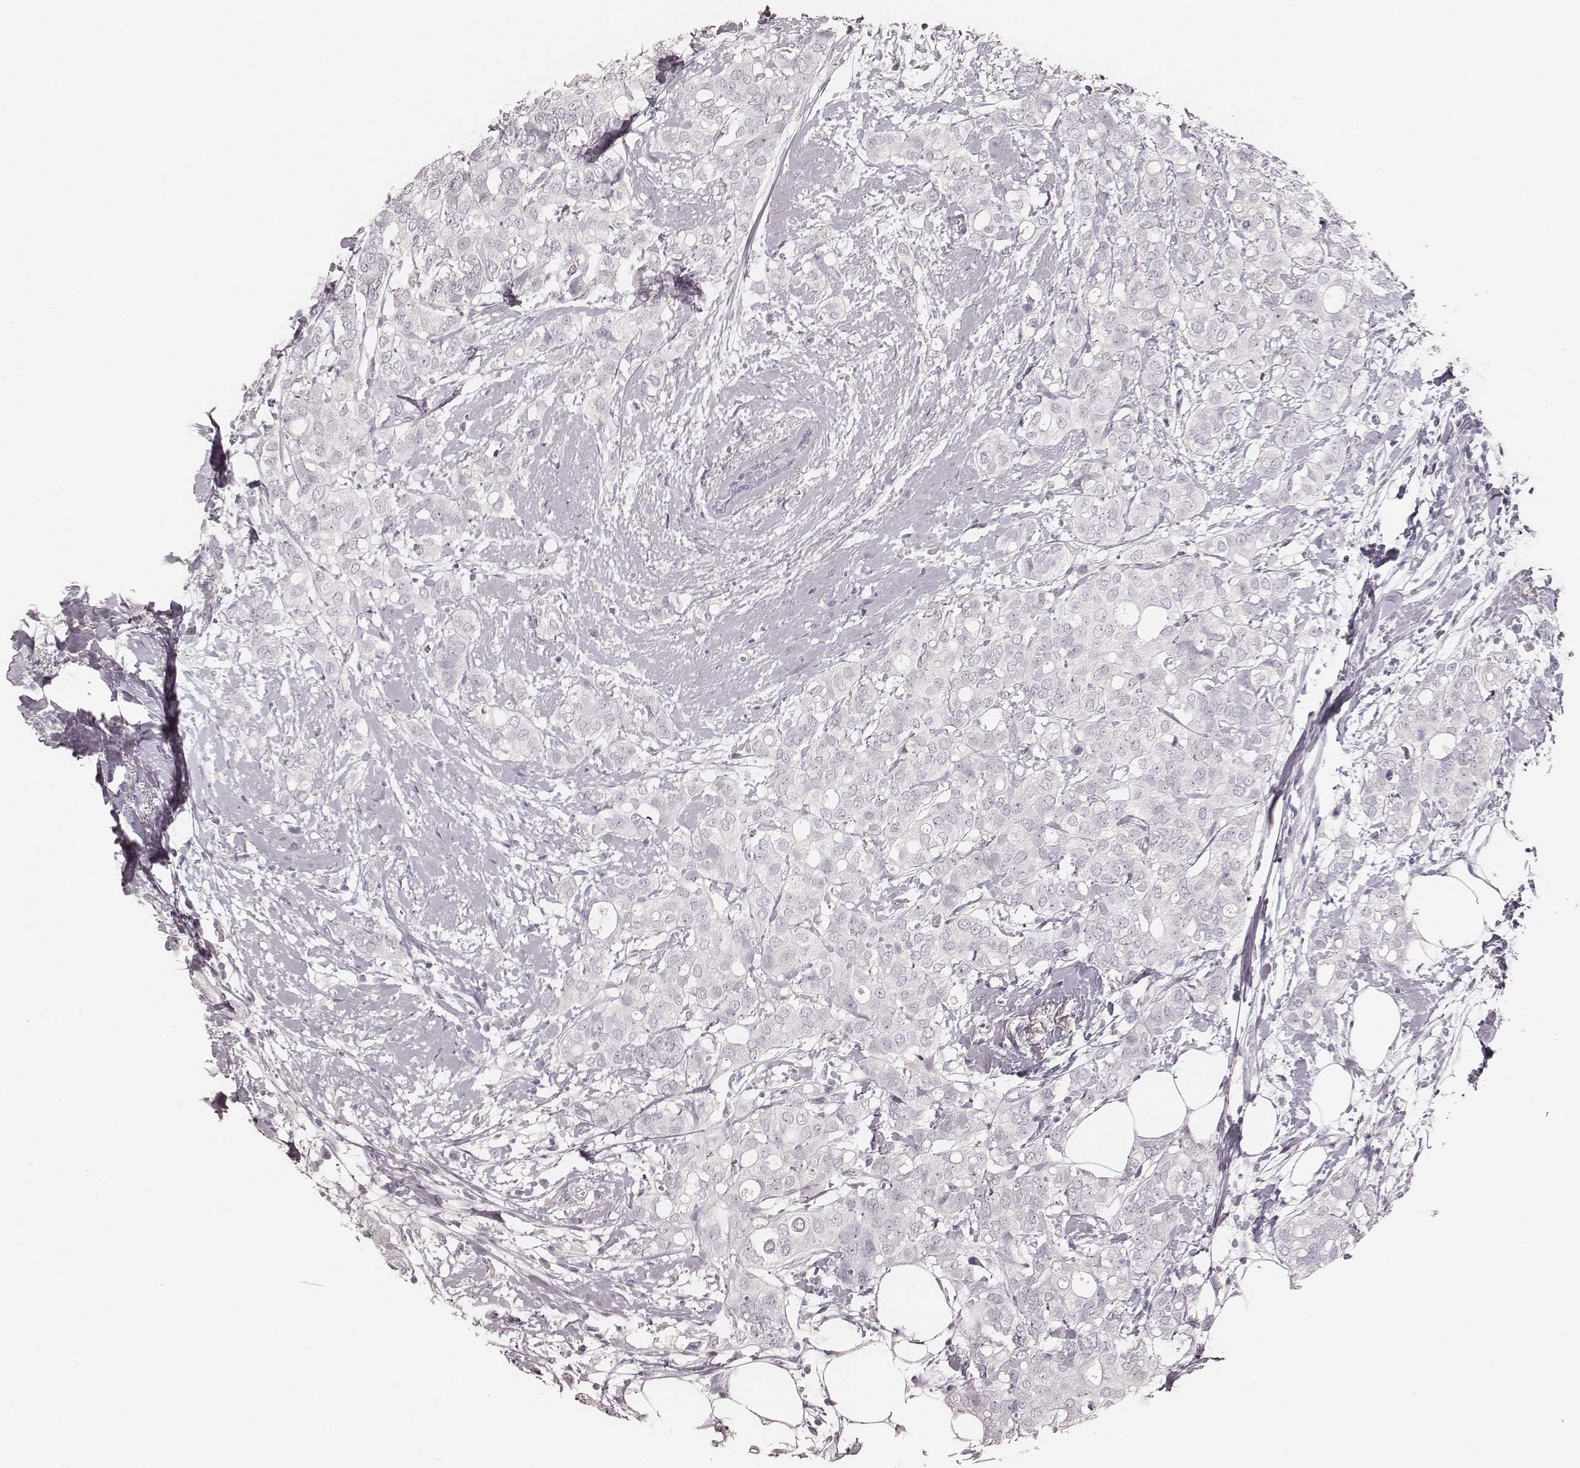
{"staining": {"intensity": "negative", "quantity": "none", "location": "none"}, "tissue": "breast cancer", "cell_type": "Tumor cells", "image_type": "cancer", "snomed": [{"axis": "morphology", "description": "Duct carcinoma"}, {"axis": "topography", "description": "Breast"}], "caption": "DAB (3,3'-diaminobenzidine) immunohistochemical staining of human breast infiltrating ductal carcinoma reveals no significant staining in tumor cells.", "gene": "KRT26", "patient": {"sex": "female", "age": 40}}